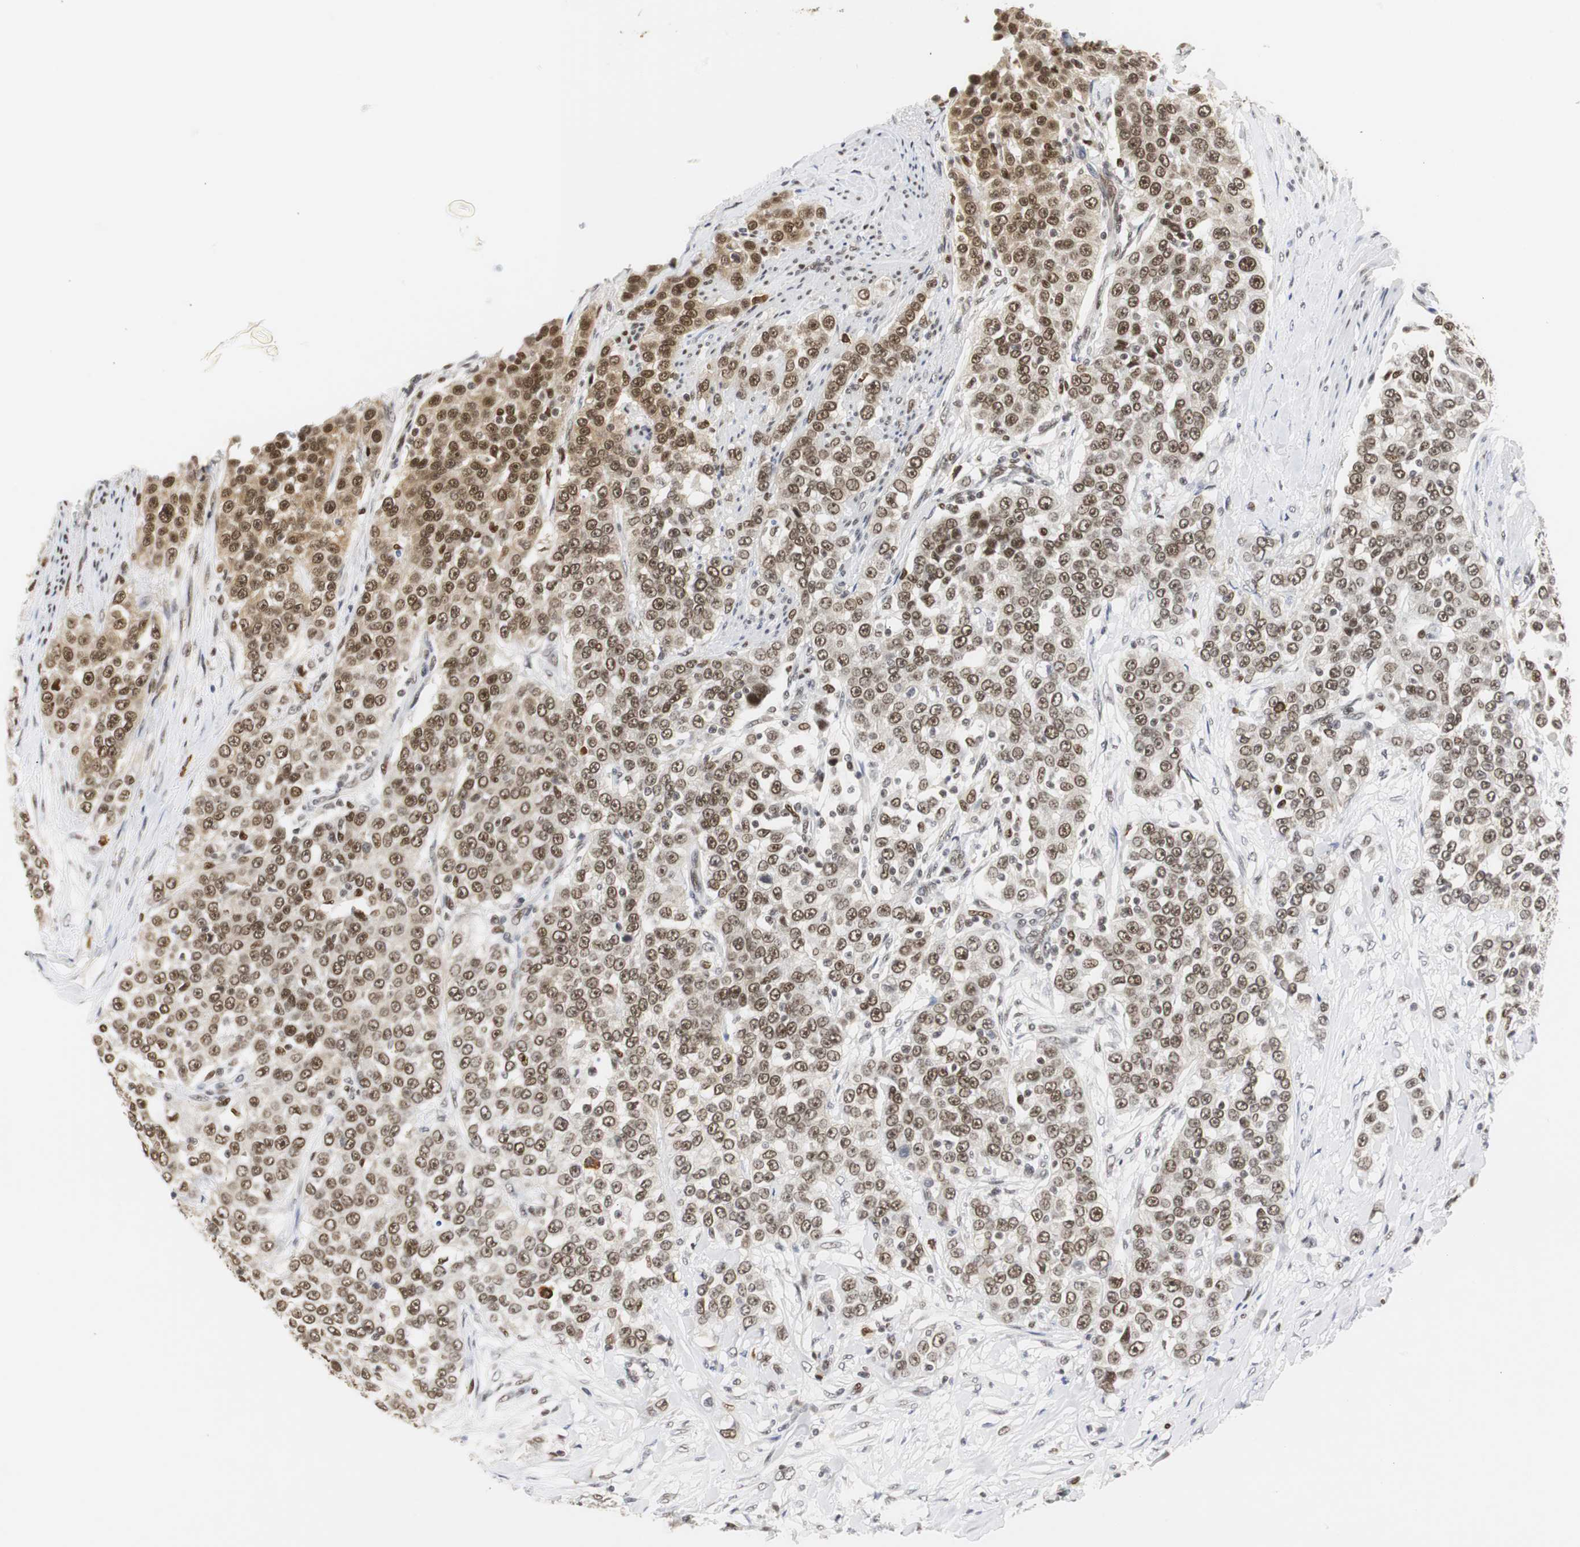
{"staining": {"intensity": "moderate", "quantity": ">75%", "location": "cytoplasmic/membranous,nuclear"}, "tissue": "urothelial cancer", "cell_type": "Tumor cells", "image_type": "cancer", "snomed": [{"axis": "morphology", "description": "Urothelial carcinoma, High grade"}, {"axis": "topography", "description": "Urinary bladder"}], "caption": "IHC of human urothelial cancer shows medium levels of moderate cytoplasmic/membranous and nuclear staining in about >75% of tumor cells.", "gene": "ZFC3H1", "patient": {"sex": "female", "age": 80}}